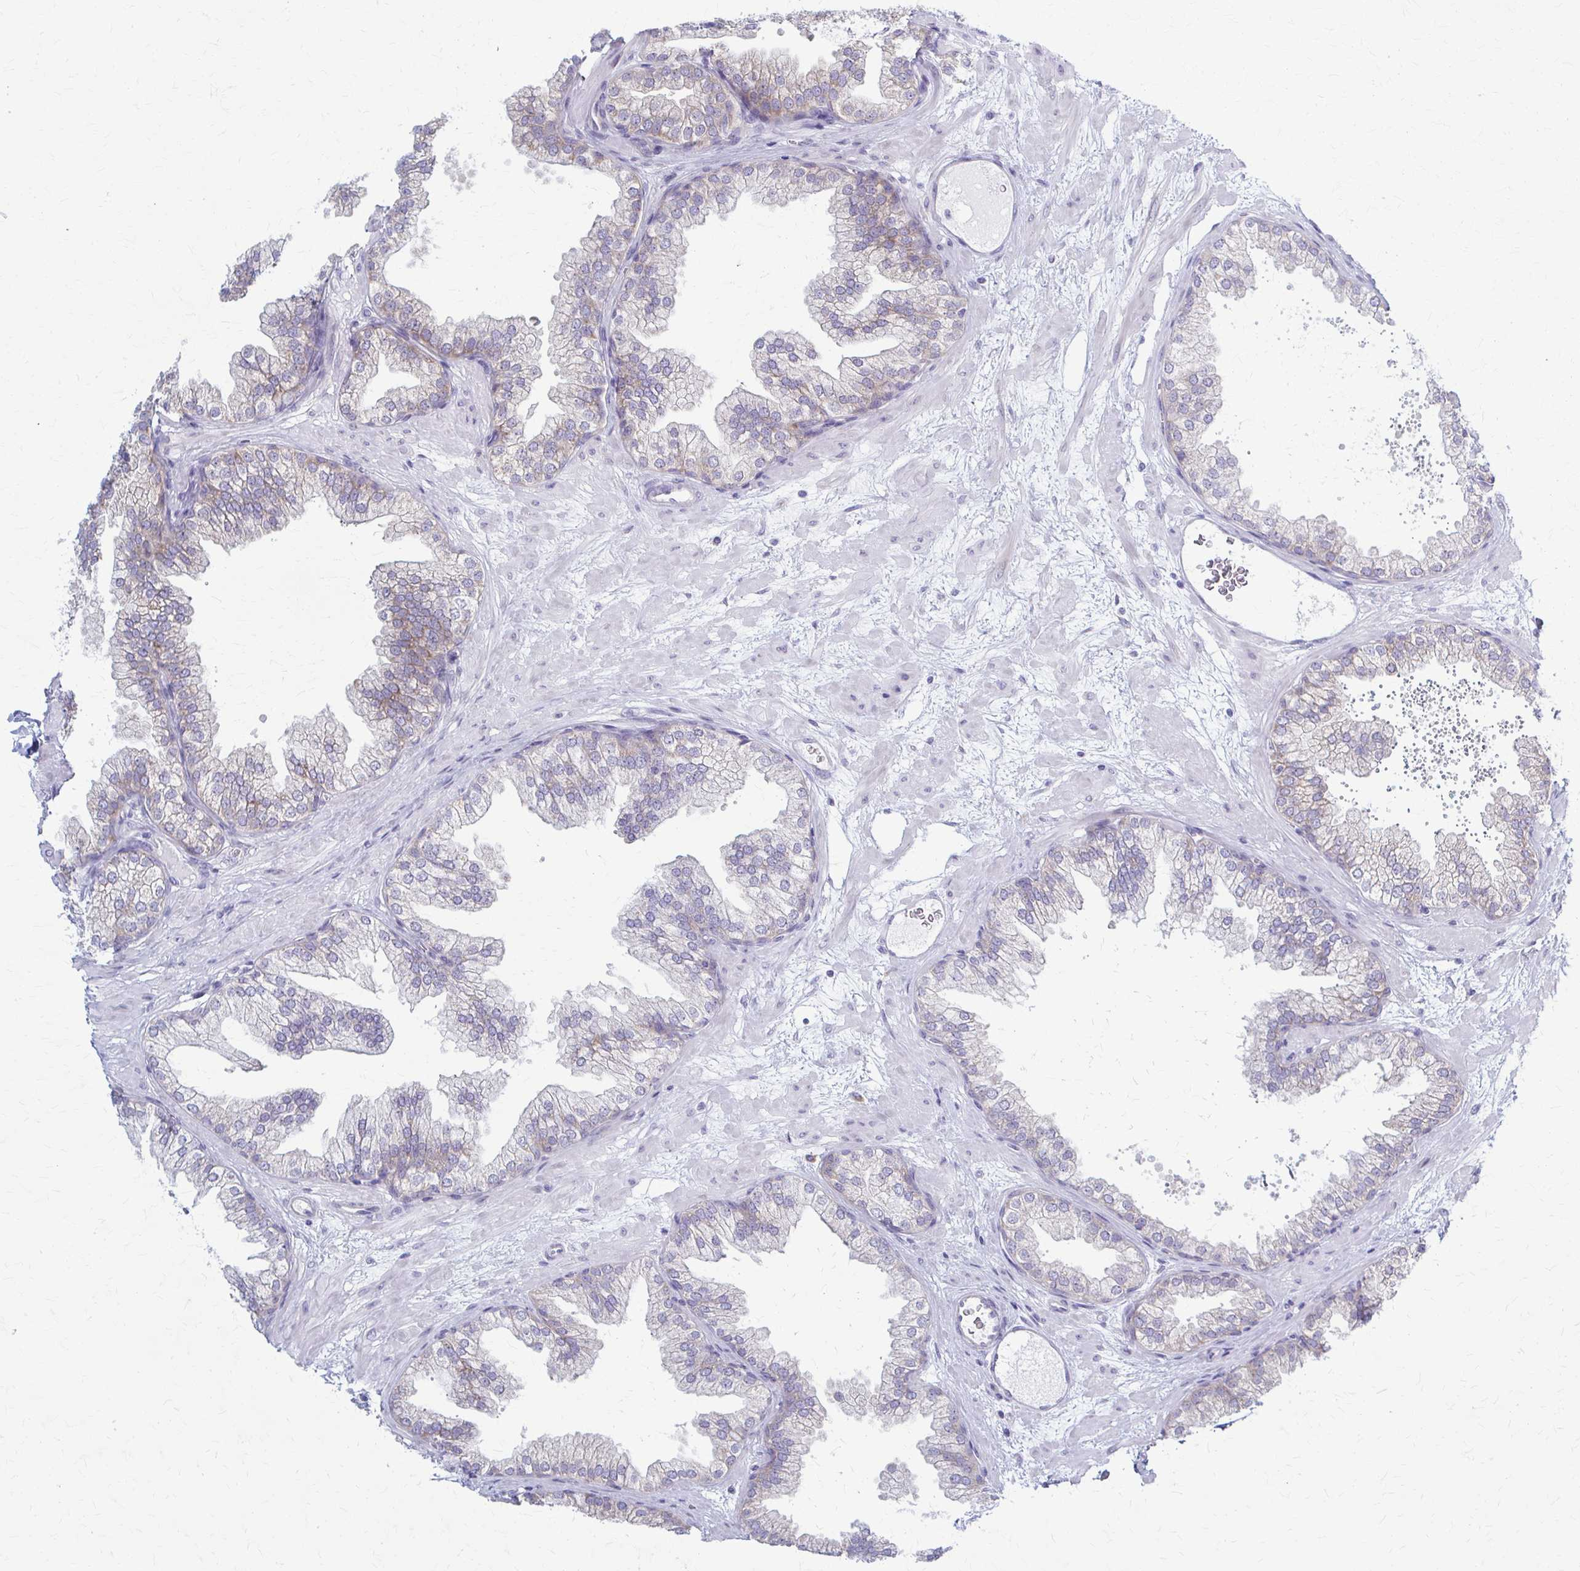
{"staining": {"intensity": "weak", "quantity": "<25%", "location": "cytoplasmic/membranous"}, "tissue": "prostate", "cell_type": "Glandular cells", "image_type": "normal", "snomed": [{"axis": "morphology", "description": "Normal tissue, NOS"}, {"axis": "topography", "description": "Prostate"}], "caption": "Immunohistochemical staining of unremarkable human prostate reveals no significant expression in glandular cells.", "gene": "PRKRA", "patient": {"sex": "male", "age": 37}}